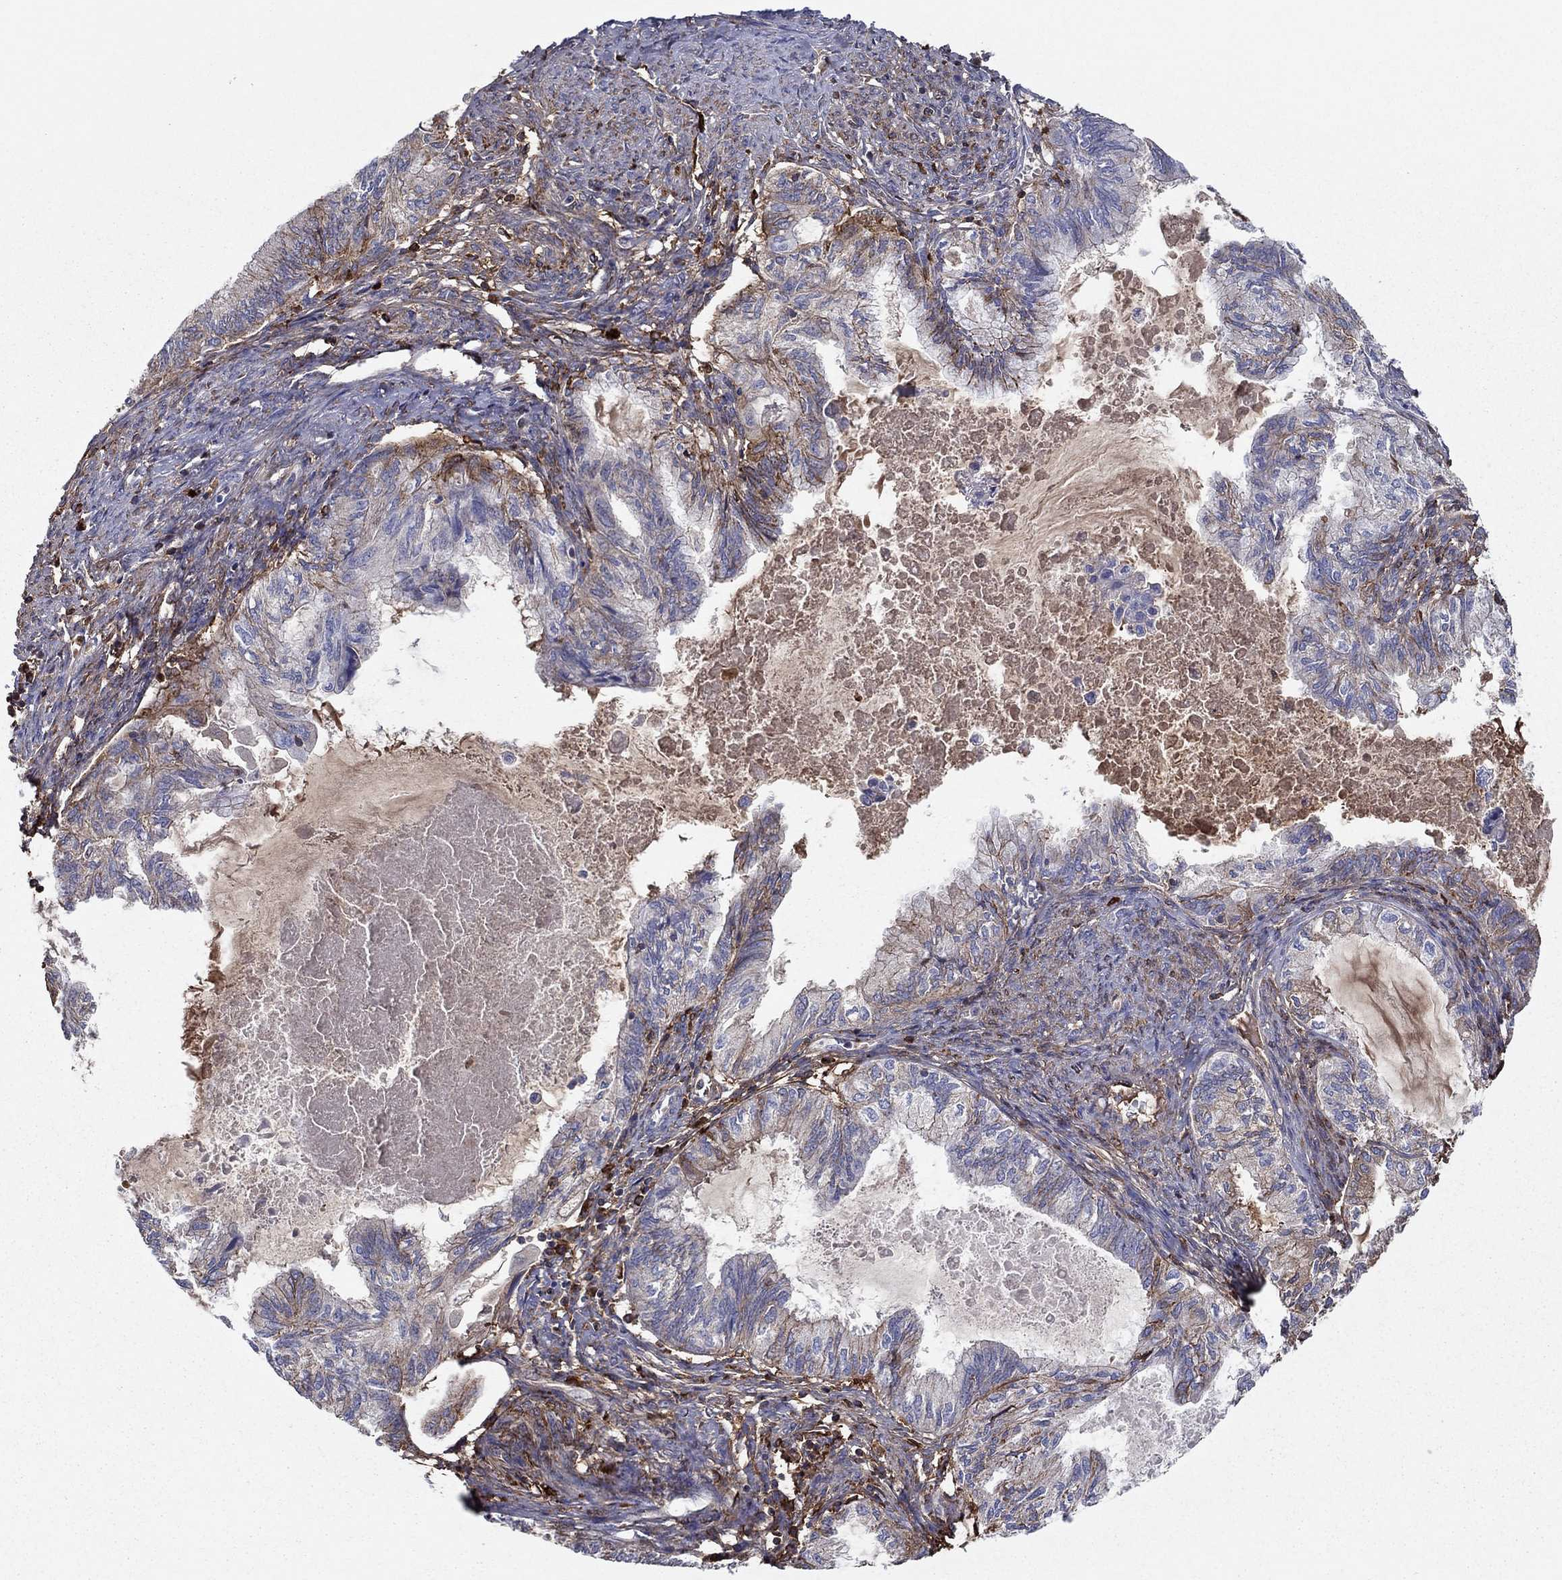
{"staining": {"intensity": "moderate", "quantity": "<25%", "location": "cytoplasmic/membranous"}, "tissue": "endometrial cancer", "cell_type": "Tumor cells", "image_type": "cancer", "snomed": [{"axis": "morphology", "description": "Adenocarcinoma, NOS"}, {"axis": "topography", "description": "Endometrium"}], "caption": "Immunohistochemistry of human adenocarcinoma (endometrial) displays low levels of moderate cytoplasmic/membranous expression in about <25% of tumor cells.", "gene": "HPX", "patient": {"sex": "female", "age": 86}}